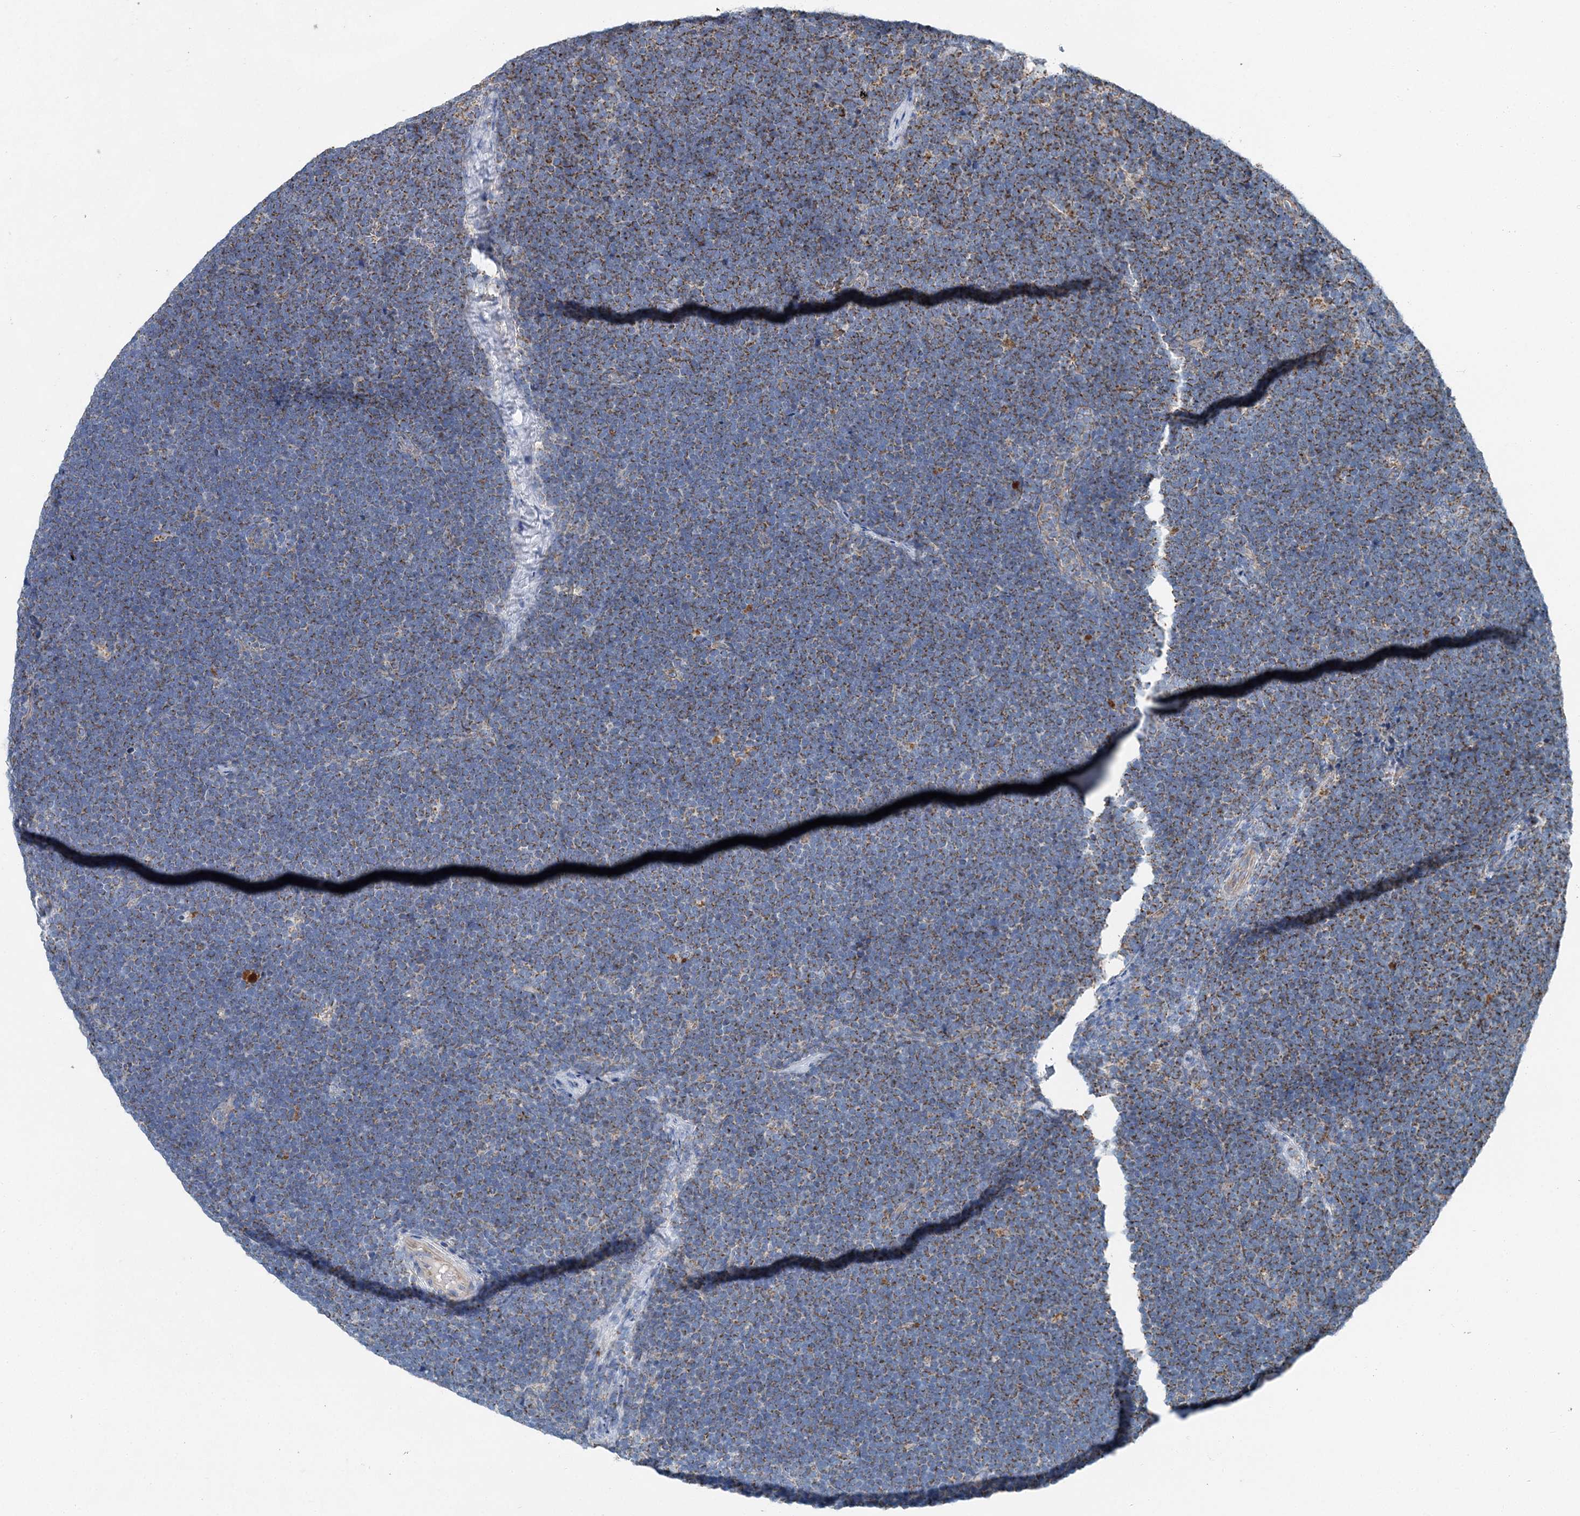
{"staining": {"intensity": "moderate", "quantity": "25%-75%", "location": "cytoplasmic/membranous"}, "tissue": "lymphoma", "cell_type": "Tumor cells", "image_type": "cancer", "snomed": [{"axis": "morphology", "description": "Malignant lymphoma, non-Hodgkin's type, High grade"}, {"axis": "topography", "description": "Lymph node"}], "caption": "Lymphoma tissue shows moderate cytoplasmic/membranous staining in about 25%-75% of tumor cells", "gene": "SPAG16", "patient": {"sex": "male", "age": 13}}